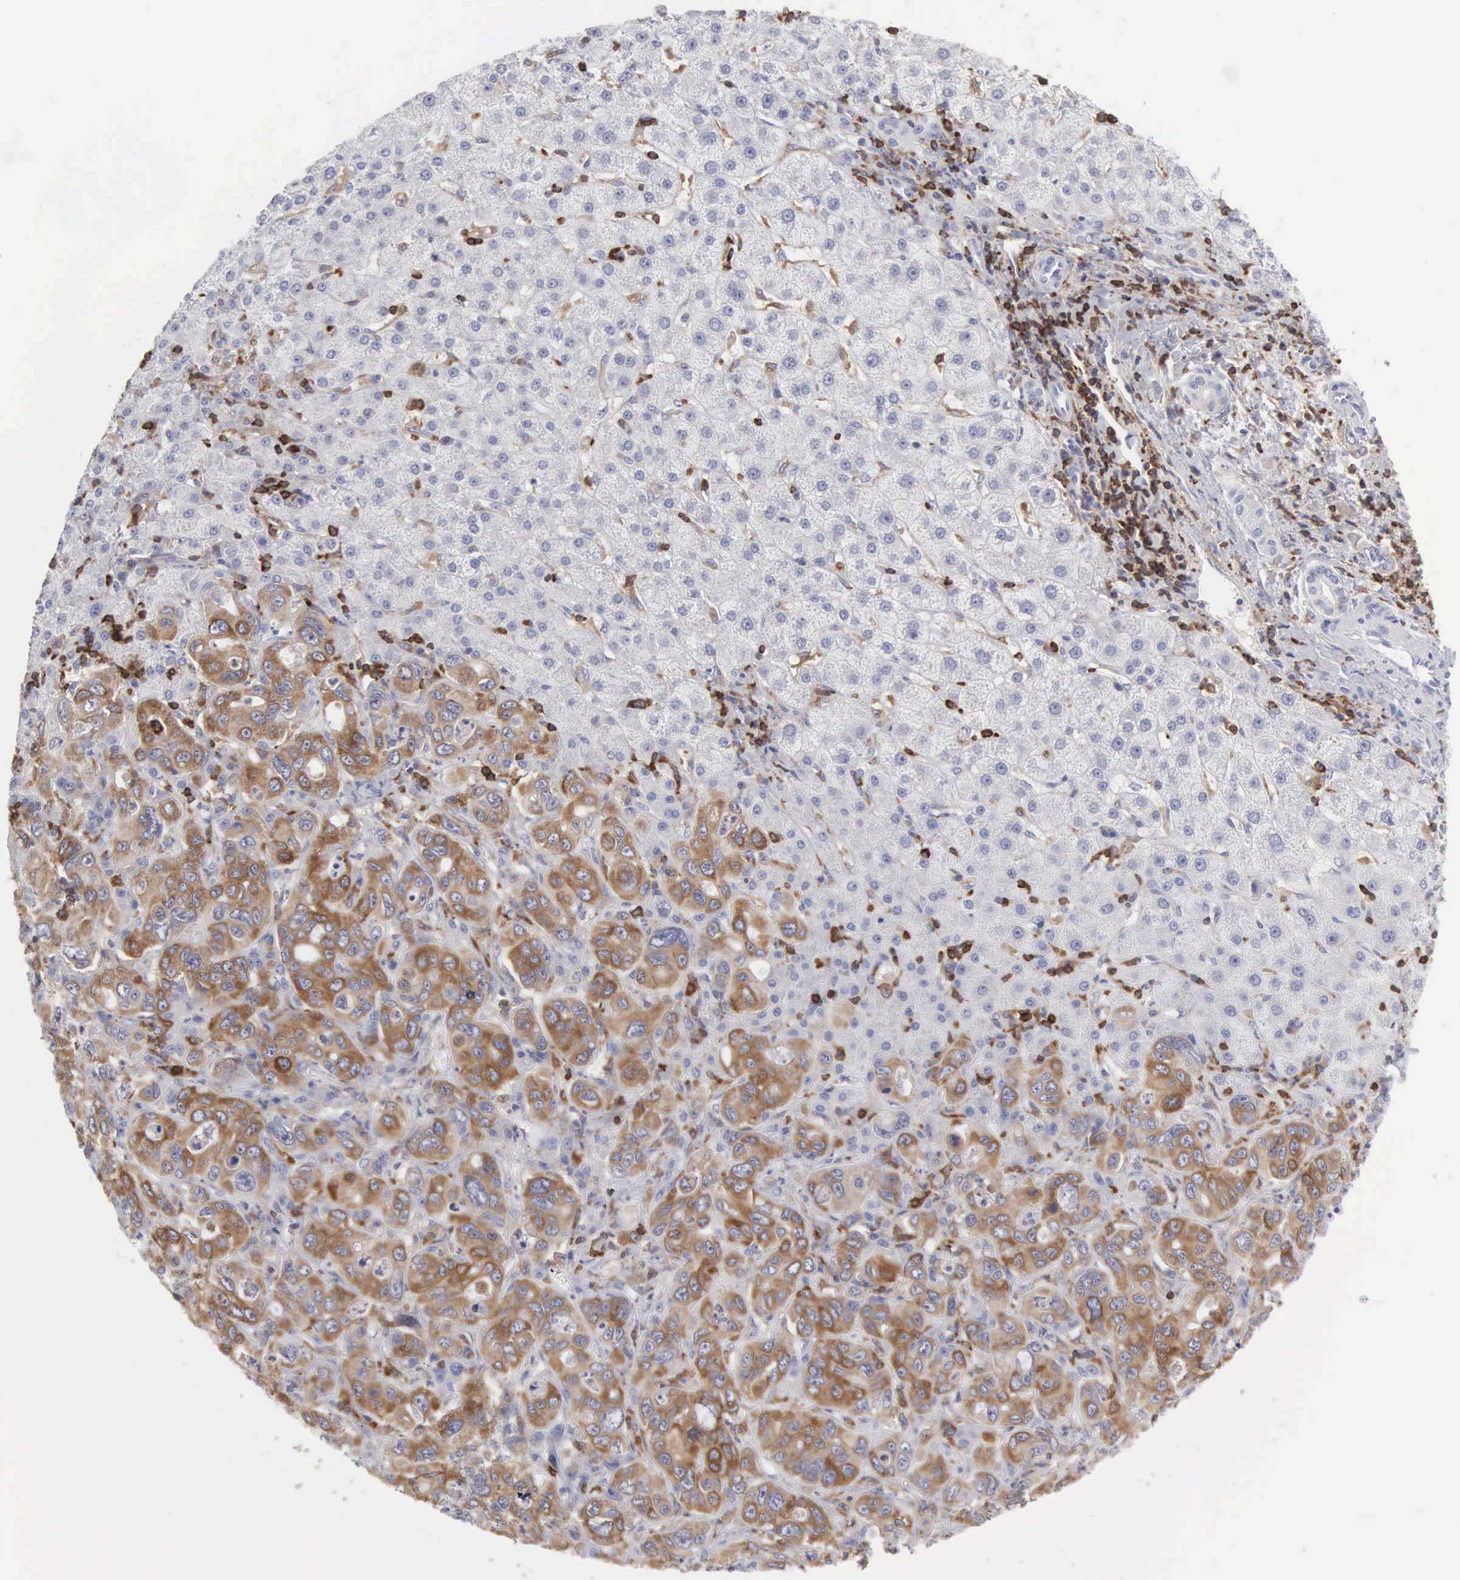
{"staining": {"intensity": "moderate", "quantity": ">75%", "location": "cytoplasmic/membranous"}, "tissue": "liver cancer", "cell_type": "Tumor cells", "image_type": "cancer", "snomed": [{"axis": "morphology", "description": "Cholangiocarcinoma"}, {"axis": "topography", "description": "Liver"}], "caption": "IHC of liver cancer (cholangiocarcinoma) shows medium levels of moderate cytoplasmic/membranous expression in about >75% of tumor cells. The staining is performed using DAB (3,3'-diaminobenzidine) brown chromogen to label protein expression. The nuclei are counter-stained blue using hematoxylin.", "gene": "SH3BP1", "patient": {"sex": "female", "age": 79}}